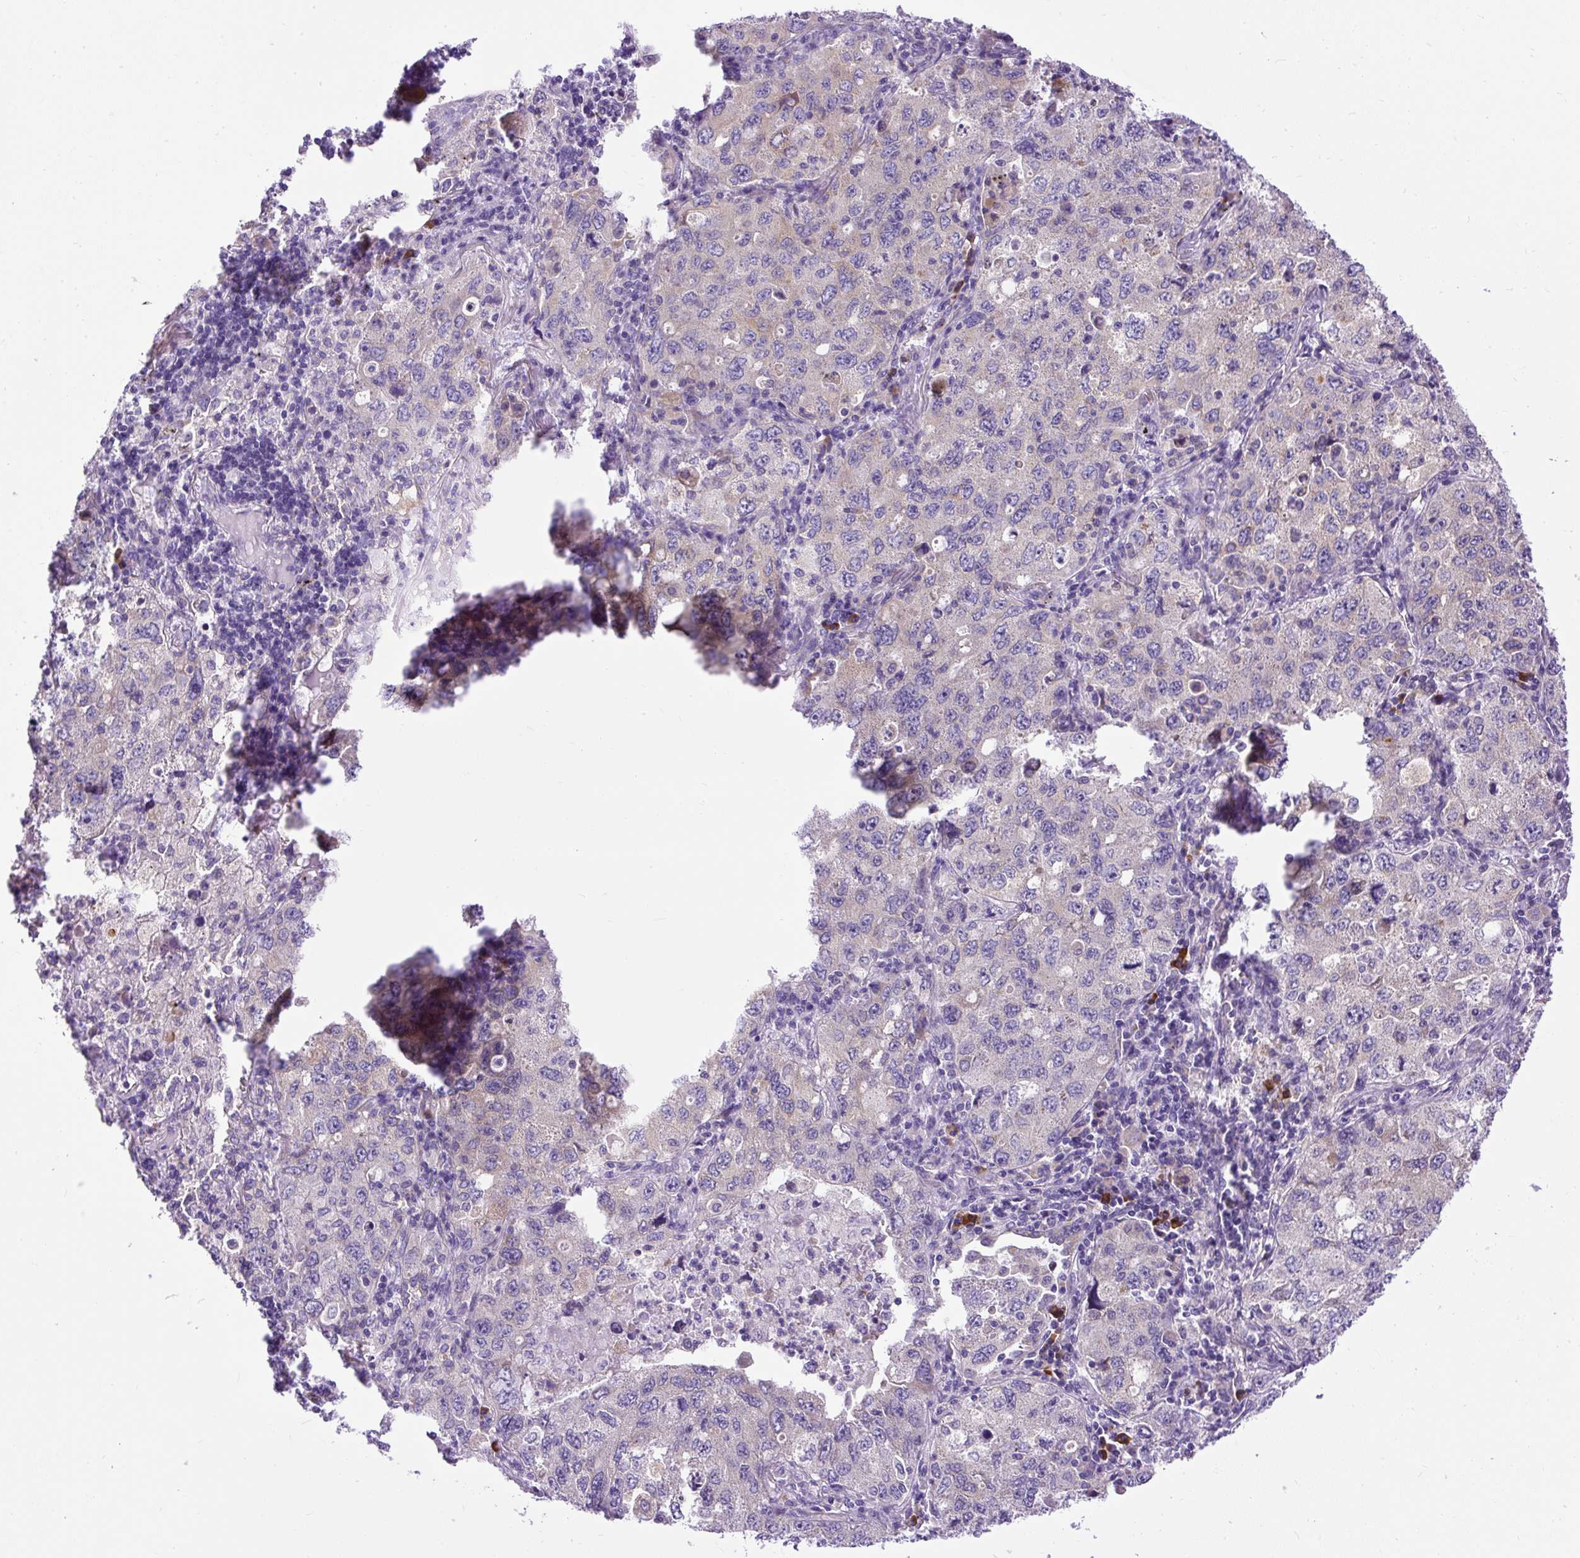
{"staining": {"intensity": "negative", "quantity": "none", "location": "none"}, "tissue": "lung cancer", "cell_type": "Tumor cells", "image_type": "cancer", "snomed": [{"axis": "morphology", "description": "Adenocarcinoma, NOS"}, {"axis": "topography", "description": "Lung"}], "caption": "Immunohistochemistry of lung cancer displays no staining in tumor cells.", "gene": "SYBU", "patient": {"sex": "female", "age": 57}}